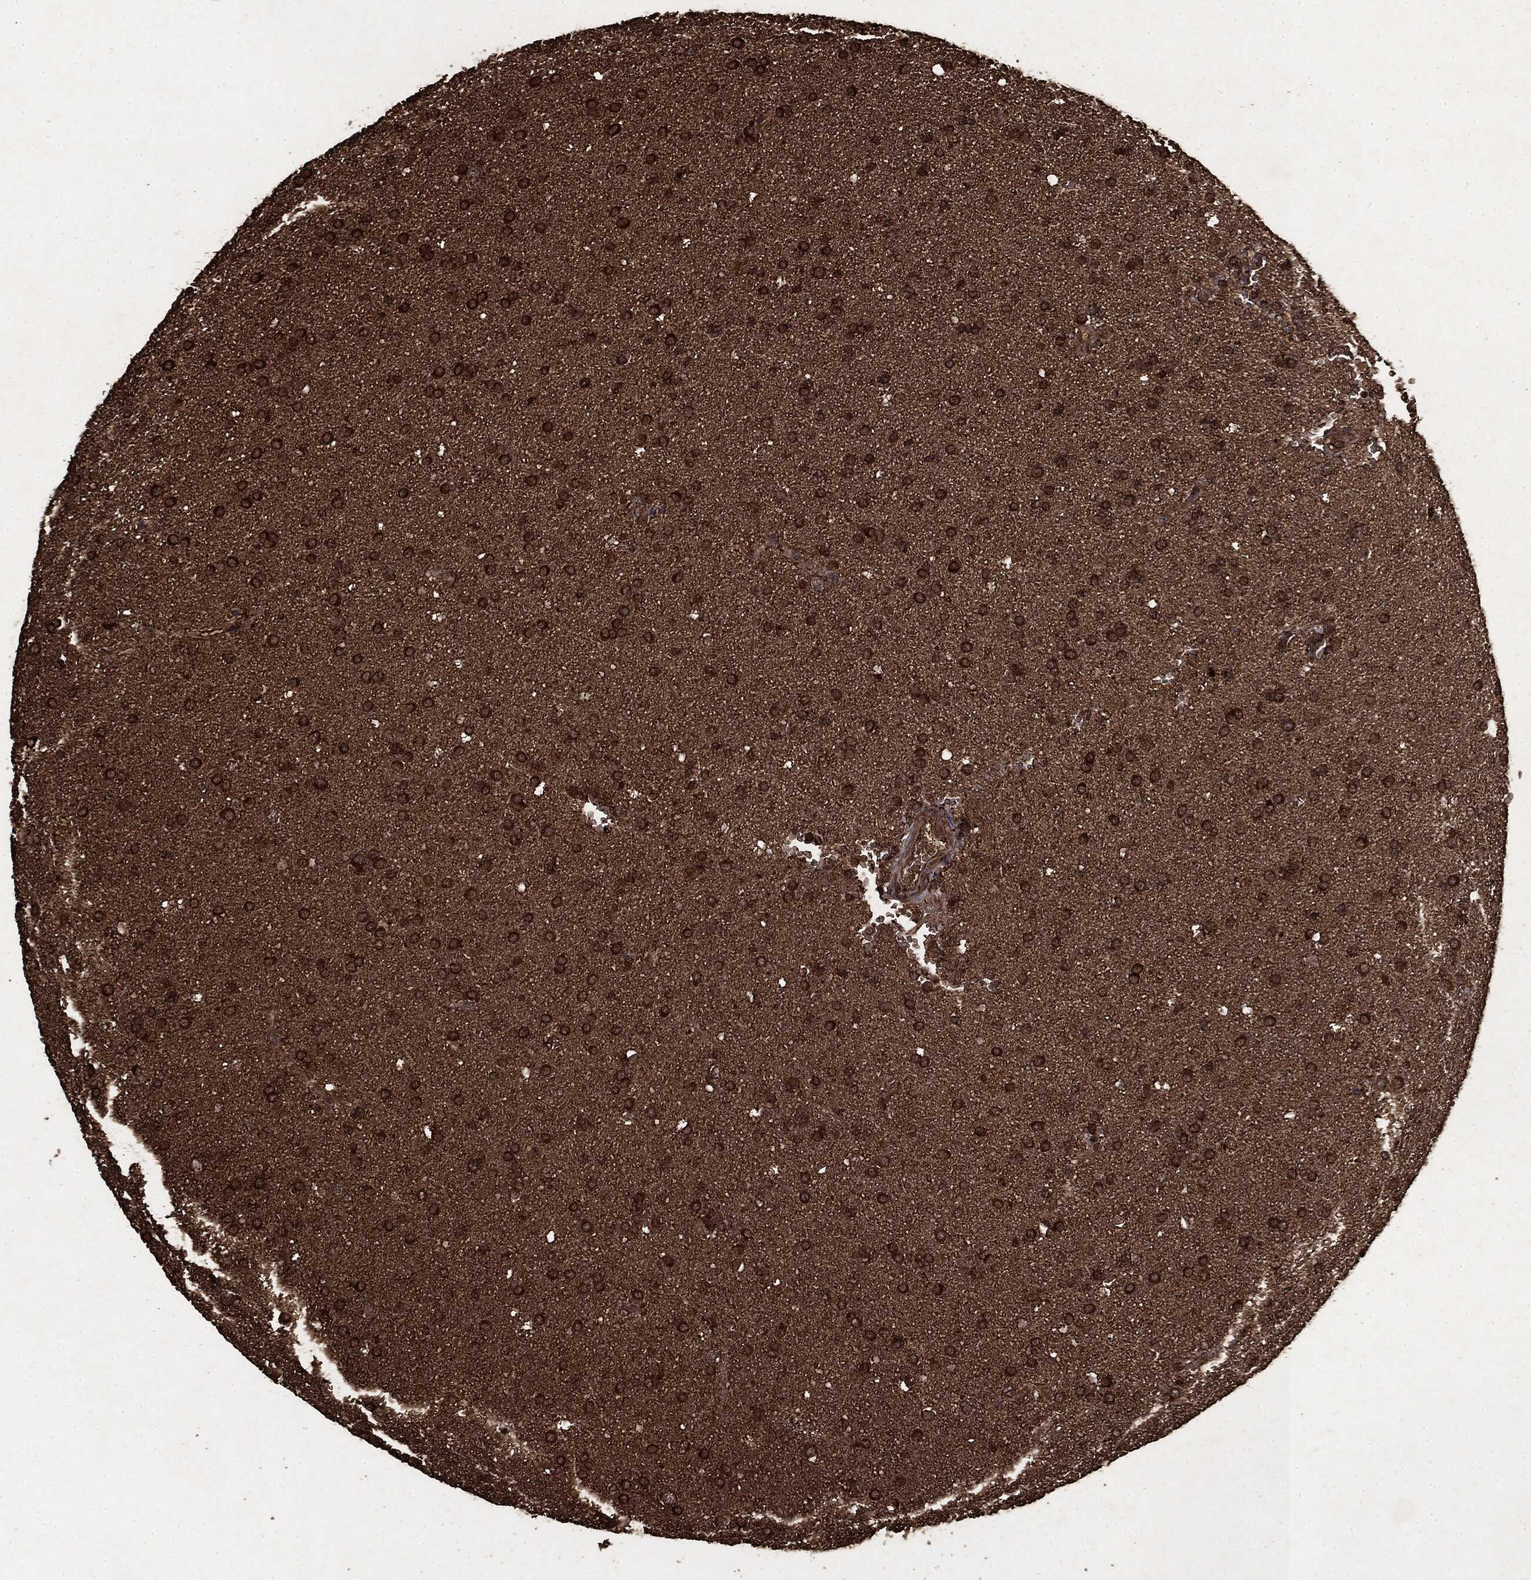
{"staining": {"intensity": "strong", "quantity": ">75%", "location": "cytoplasmic/membranous"}, "tissue": "glioma", "cell_type": "Tumor cells", "image_type": "cancer", "snomed": [{"axis": "morphology", "description": "Glioma, malignant, Low grade"}, {"axis": "topography", "description": "Brain"}], "caption": "A micrograph of human glioma stained for a protein demonstrates strong cytoplasmic/membranous brown staining in tumor cells.", "gene": "ARAF", "patient": {"sex": "female", "age": 37}}